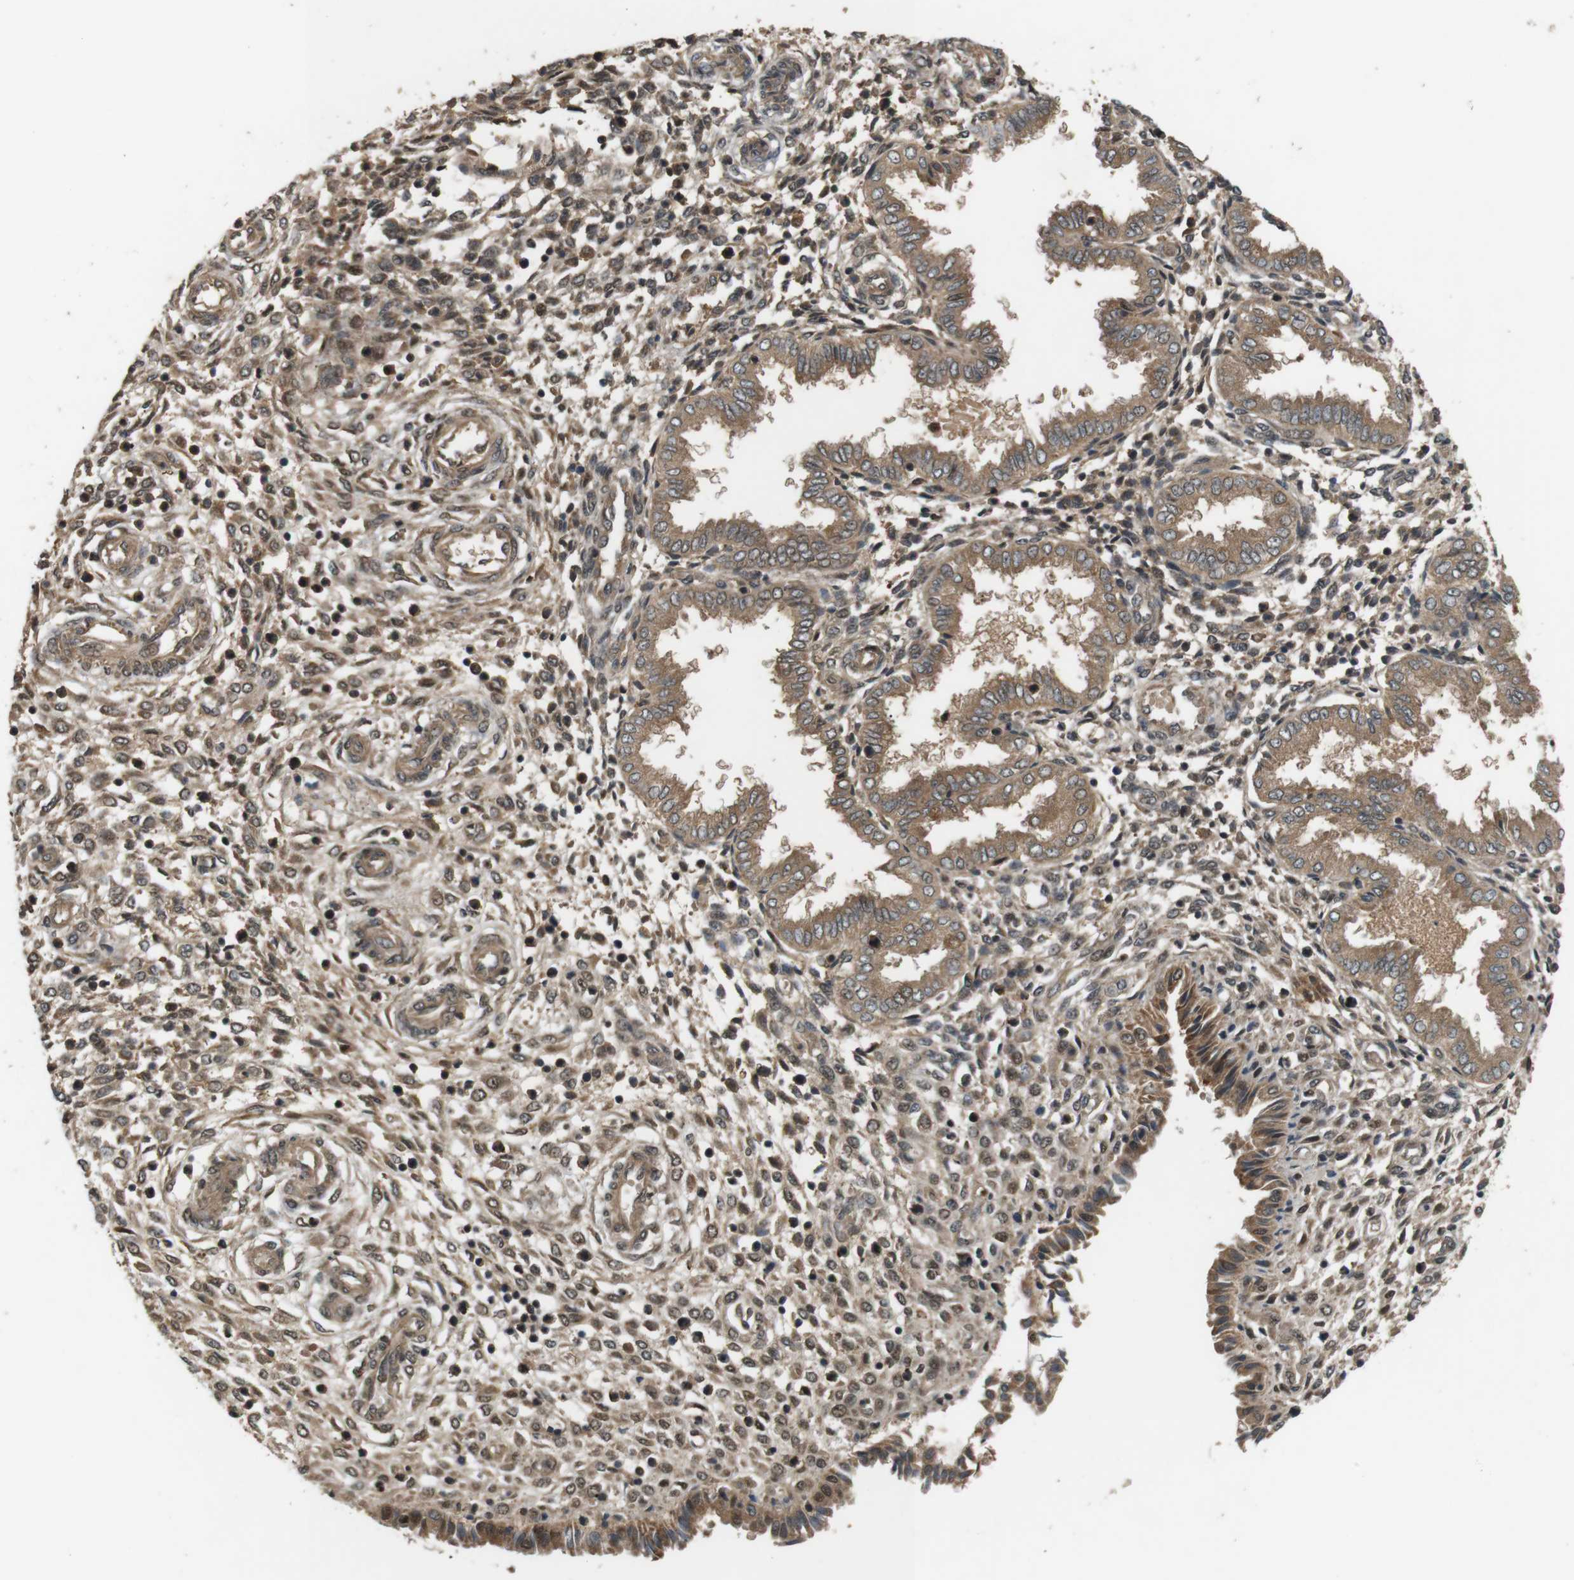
{"staining": {"intensity": "moderate", "quantity": ">75%", "location": "cytoplasmic/membranous"}, "tissue": "endometrium", "cell_type": "Cells in endometrial stroma", "image_type": "normal", "snomed": [{"axis": "morphology", "description": "Normal tissue, NOS"}, {"axis": "topography", "description": "Endometrium"}], "caption": "Approximately >75% of cells in endometrial stroma in benign endometrium show moderate cytoplasmic/membranous protein positivity as visualized by brown immunohistochemical staining.", "gene": "NFKBIE", "patient": {"sex": "female", "age": 33}}